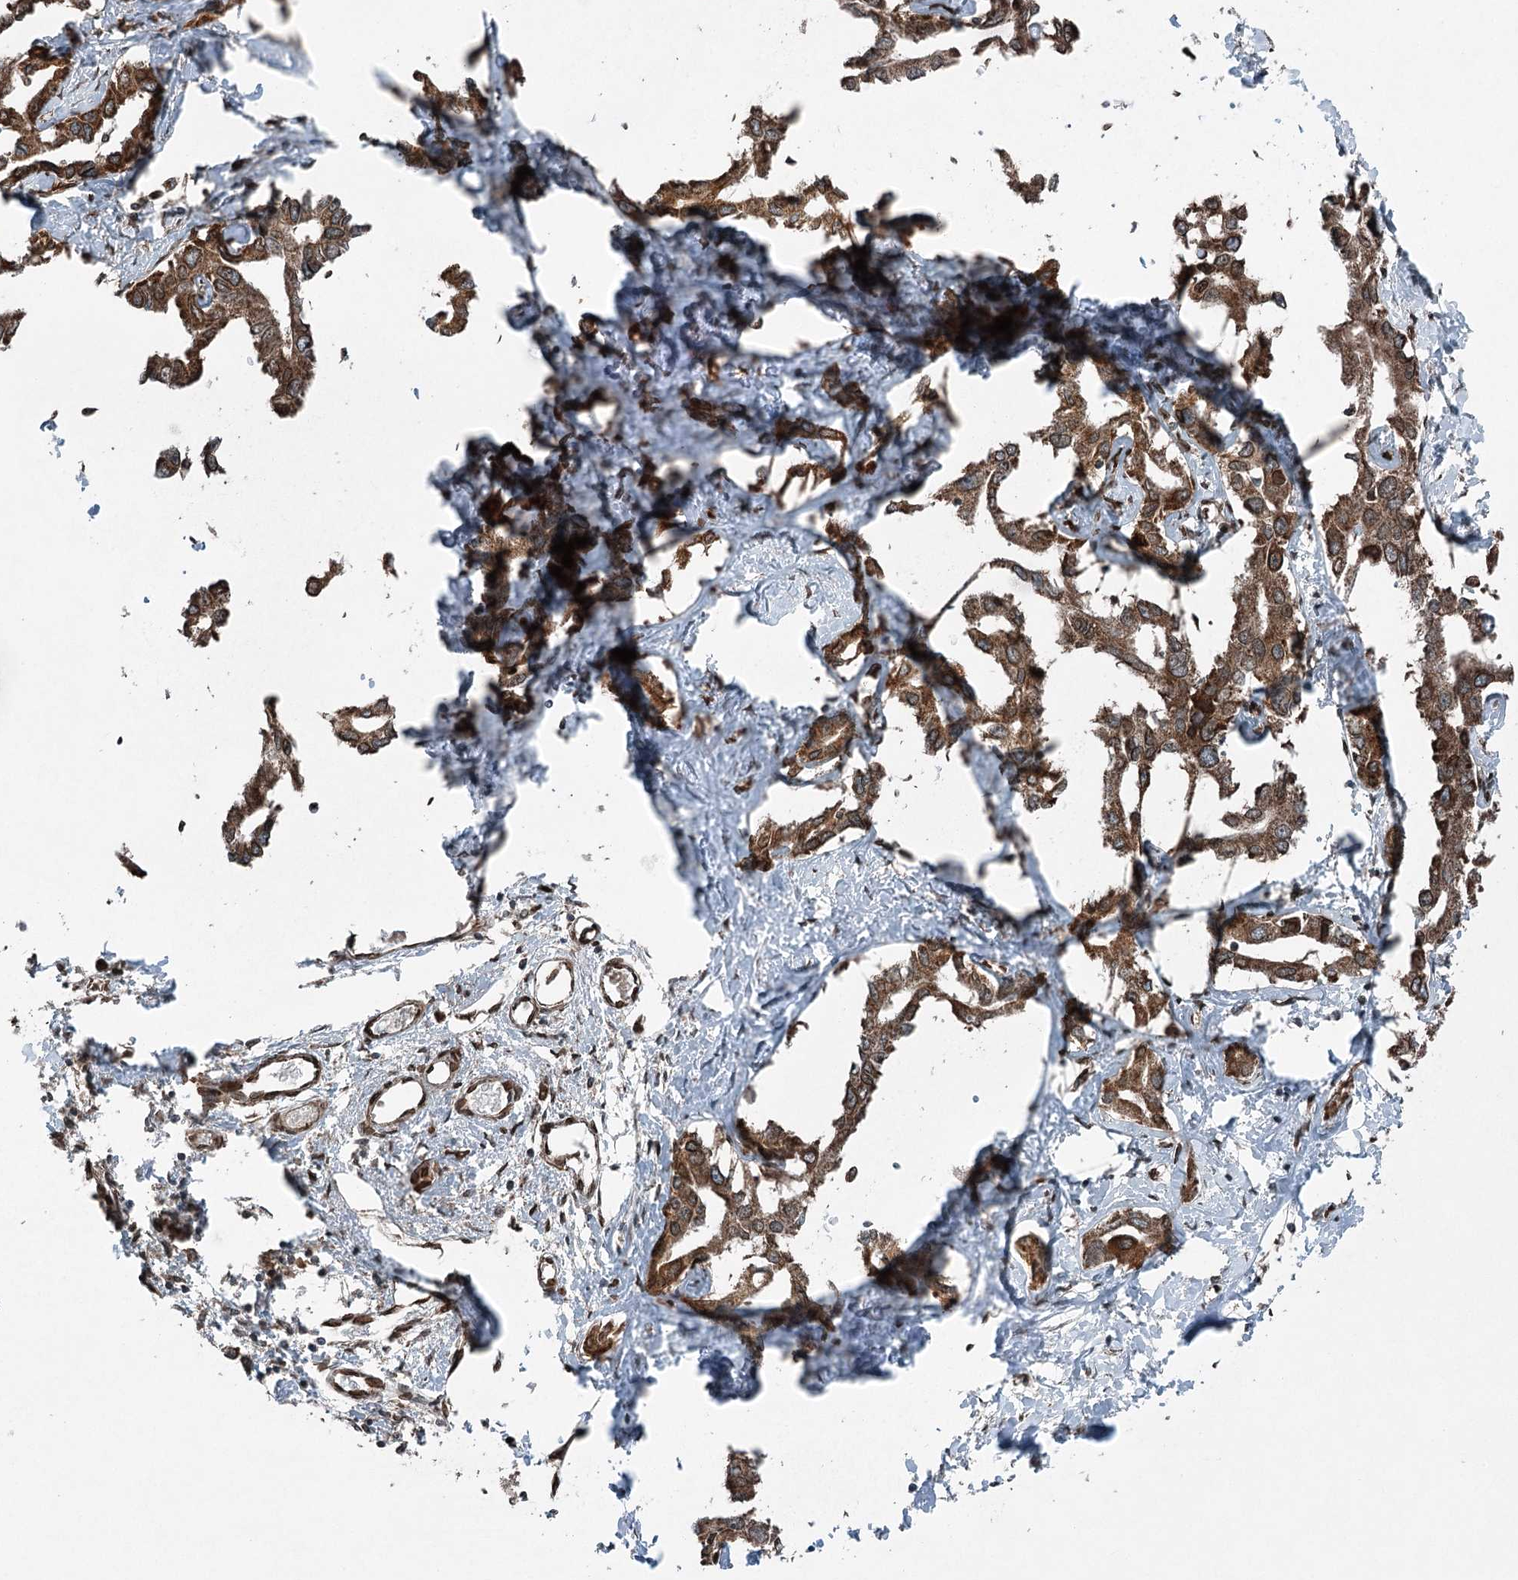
{"staining": {"intensity": "moderate", "quantity": ">75%", "location": "cytoplasmic/membranous"}, "tissue": "liver cancer", "cell_type": "Tumor cells", "image_type": "cancer", "snomed": [{"axis": "morphology", "description": "Cholangiocarcinoma"}, {"axis": "topography", "description": "Liver"}], "caption": "The photomicrograph shows a brown stain indicating the presence of a protein in the cytoplasmic/membranous of tumor cells in liver cancer. Using DAB (brown) and hematoxylin (blue) stains, captured at high magnification using brightfield microscopy.", "gene": "BCKDHA", "patient": {"sex": "male", "age": 59}}